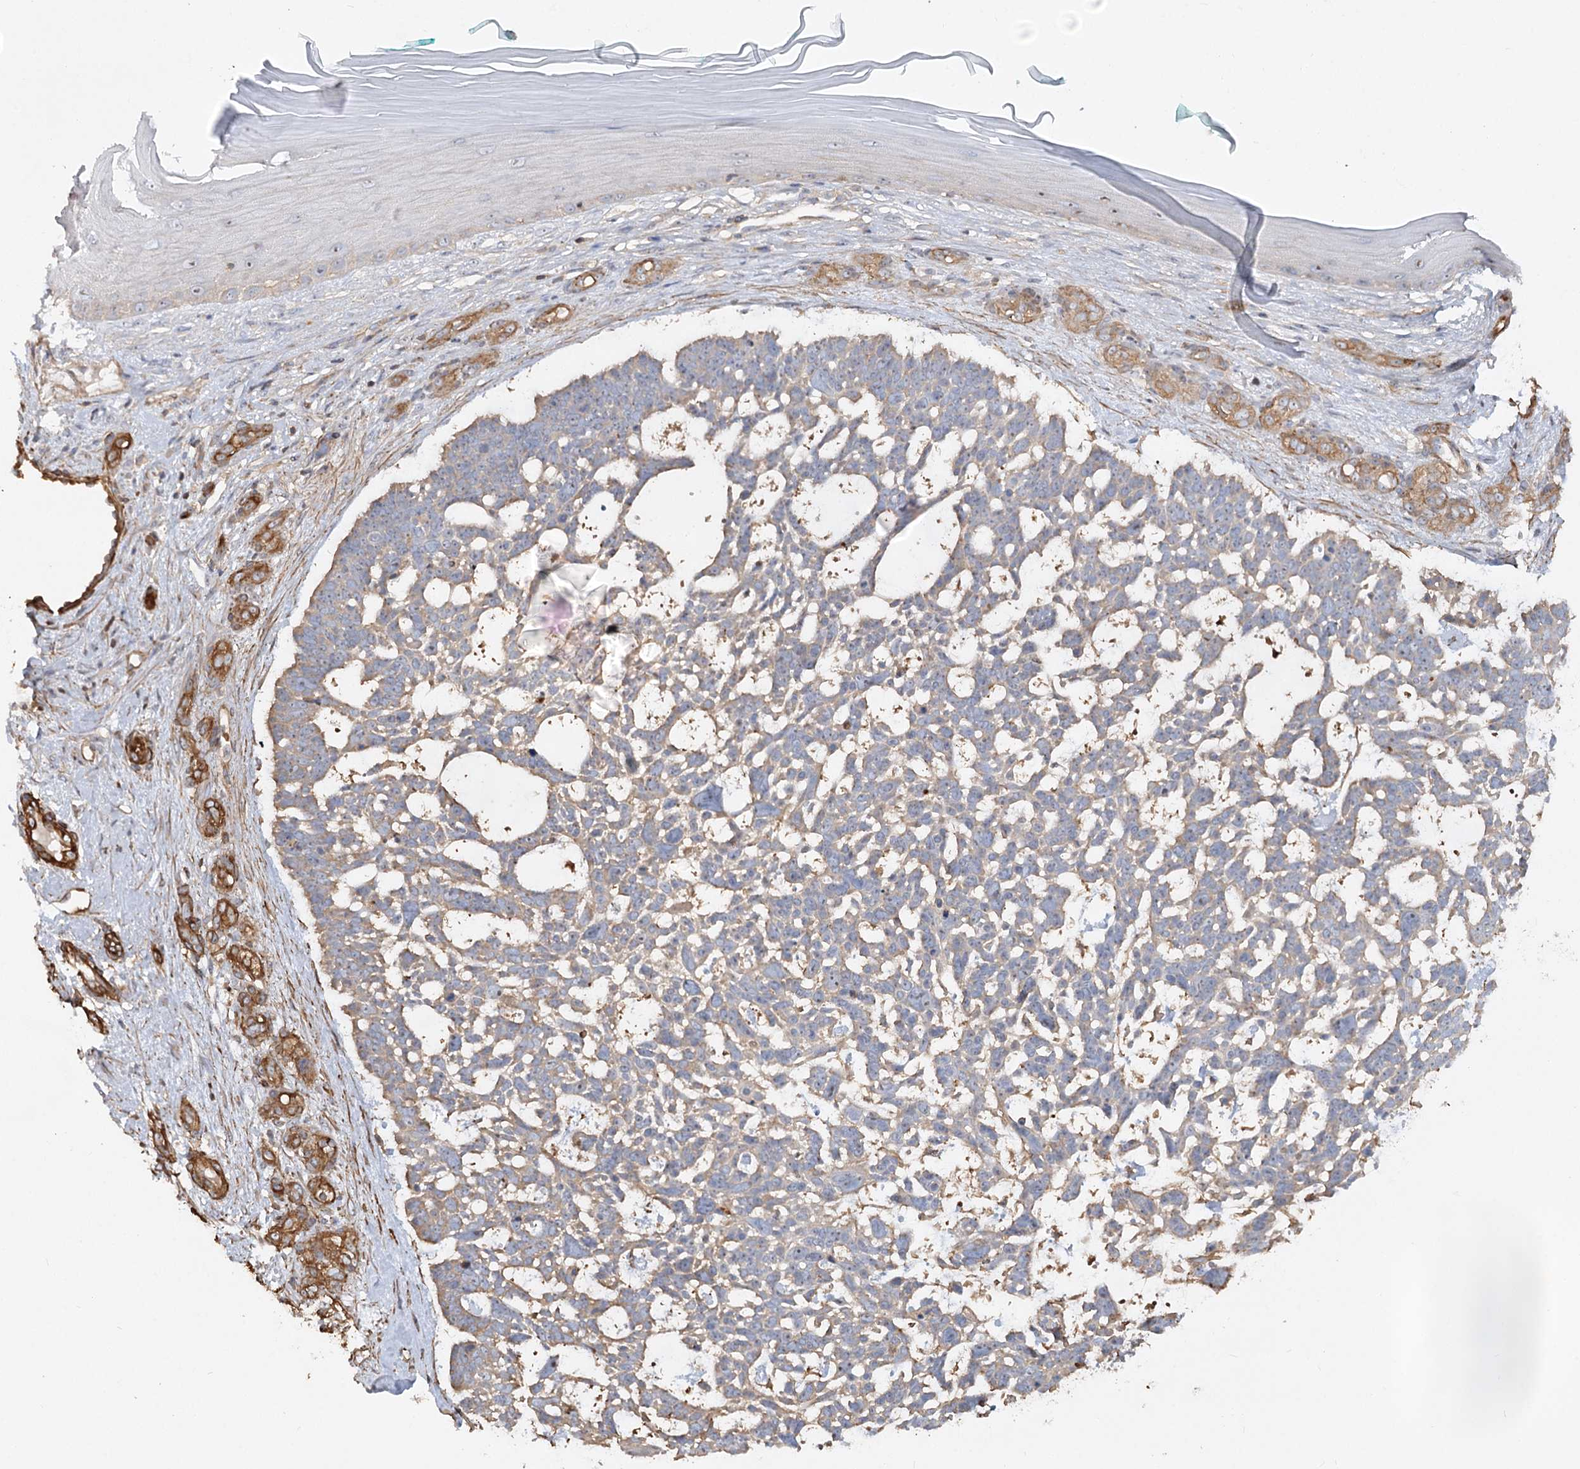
{"staining": {"intensity": "moderate", "quantity": "<25%", "location": "cytoplasmic/membranous"}, "tissue": "skin cancer", "cell_type": "Tumor cells", "image_type": "cancer", "snomed": [{"axis": "morphology", "description": "Basal cell carcinoma"}, {"axis": "topography", "description": "Skin"}], "caption": "A high-resolution image shows immunohistochemistry staining of basal cell carcinoma (skin), which shows moderate cytoplasmic/membranous expression in about <25% of tumor cells. Nuclei are stained in blue.", "gene": "WDR36", "patient": {"sex": "male", "age": 88}}